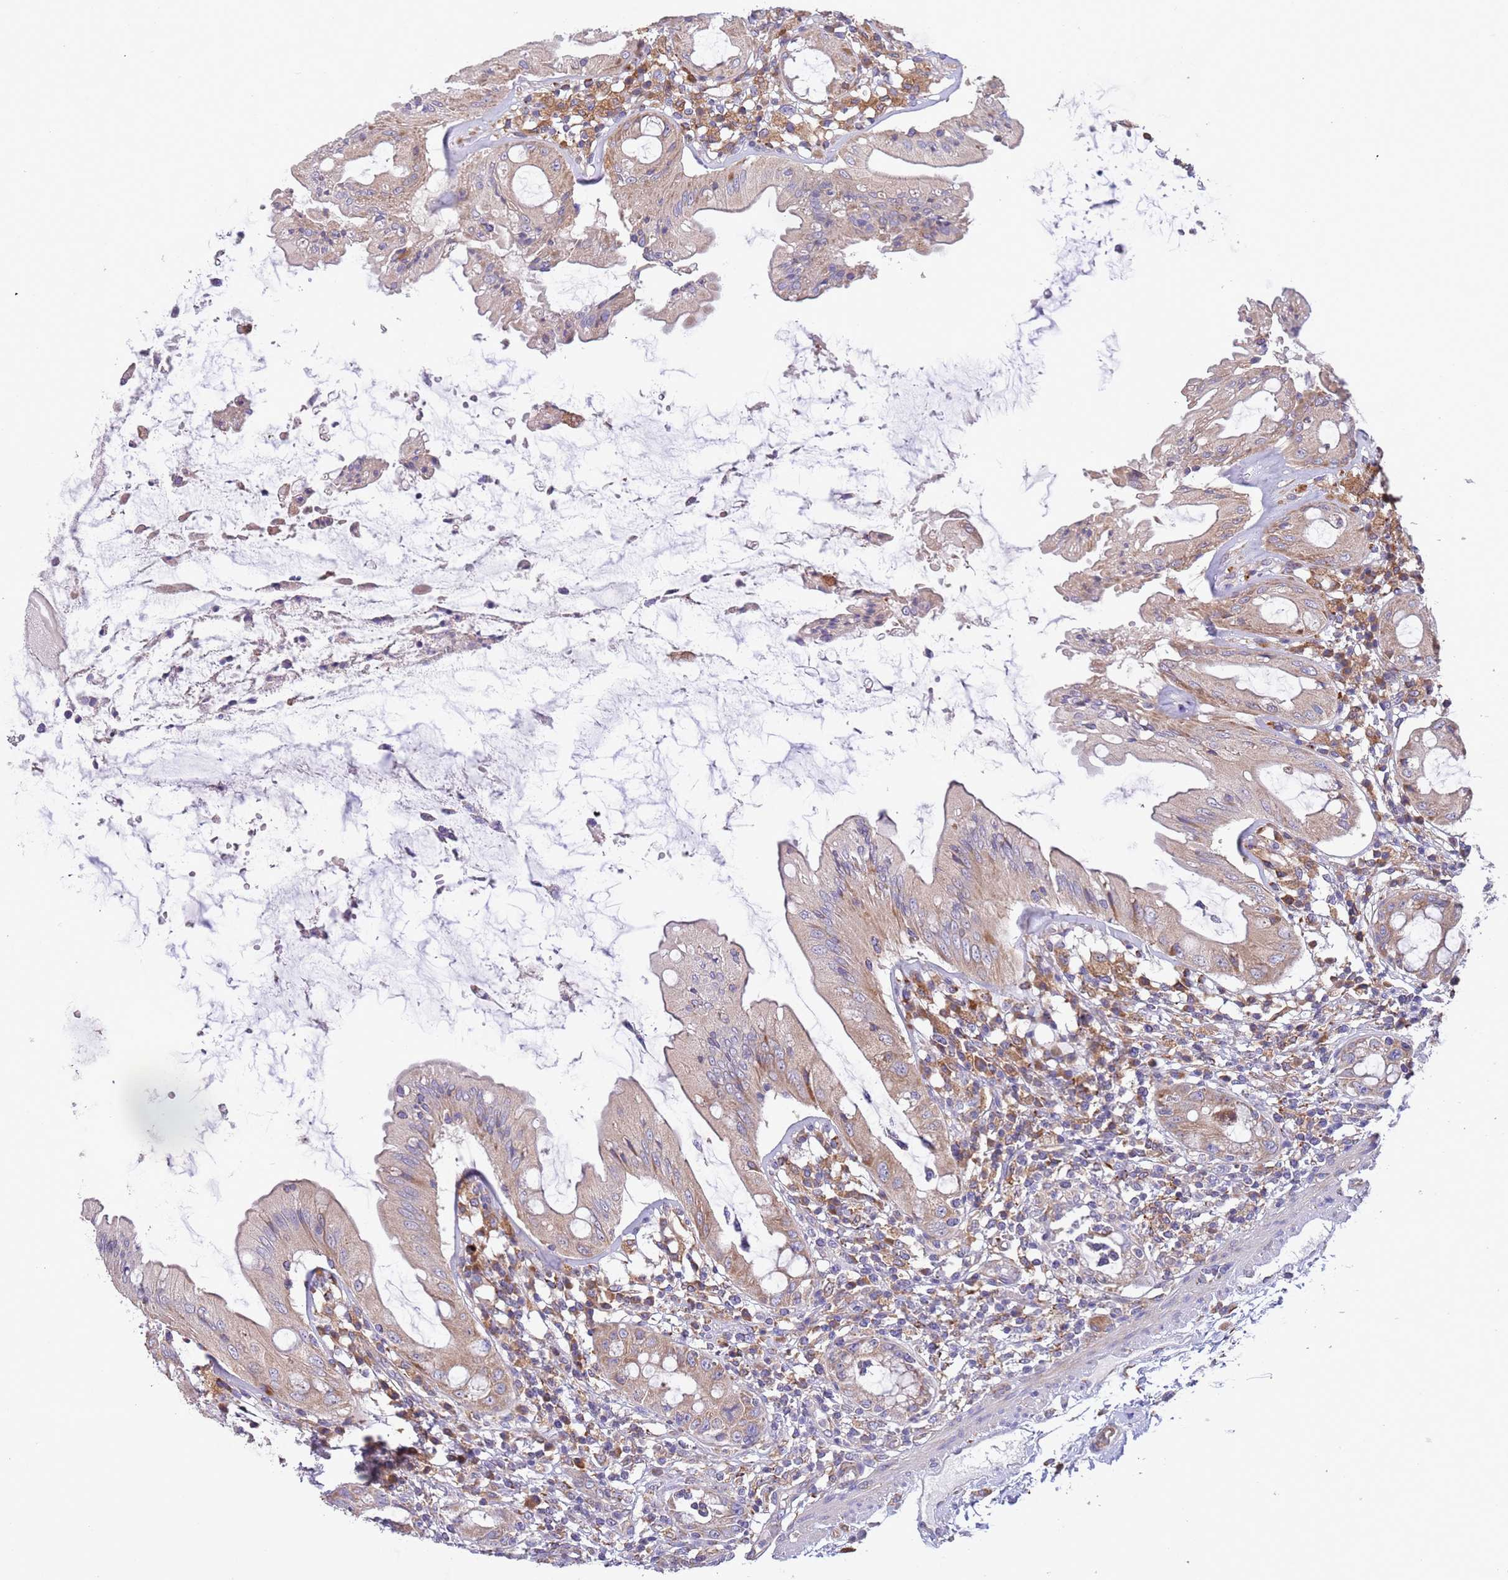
{"staining": {"intensity": "moderate", "quantity": ">75%", "location": "cytoplasmic/membranous"}, "tissue": "rectum", "cell_type": "Glandular cells", "image_type": "normal", "snomed": [{"axis": "morphology", "description": "Normal tissue, NOS"}, {"axis": "topography", "description": "Rectum"}], "caption": "Rectum stained with immunohistochemistry (IHC) shows moderate cytoplasmic/membranous staining in about >75% of glandular cells. (brown staining indicates protein expression, while blue staining denotes nuclei).", "gene": "ARMCX6", "patient": {"sex": "female", "age": 57}}